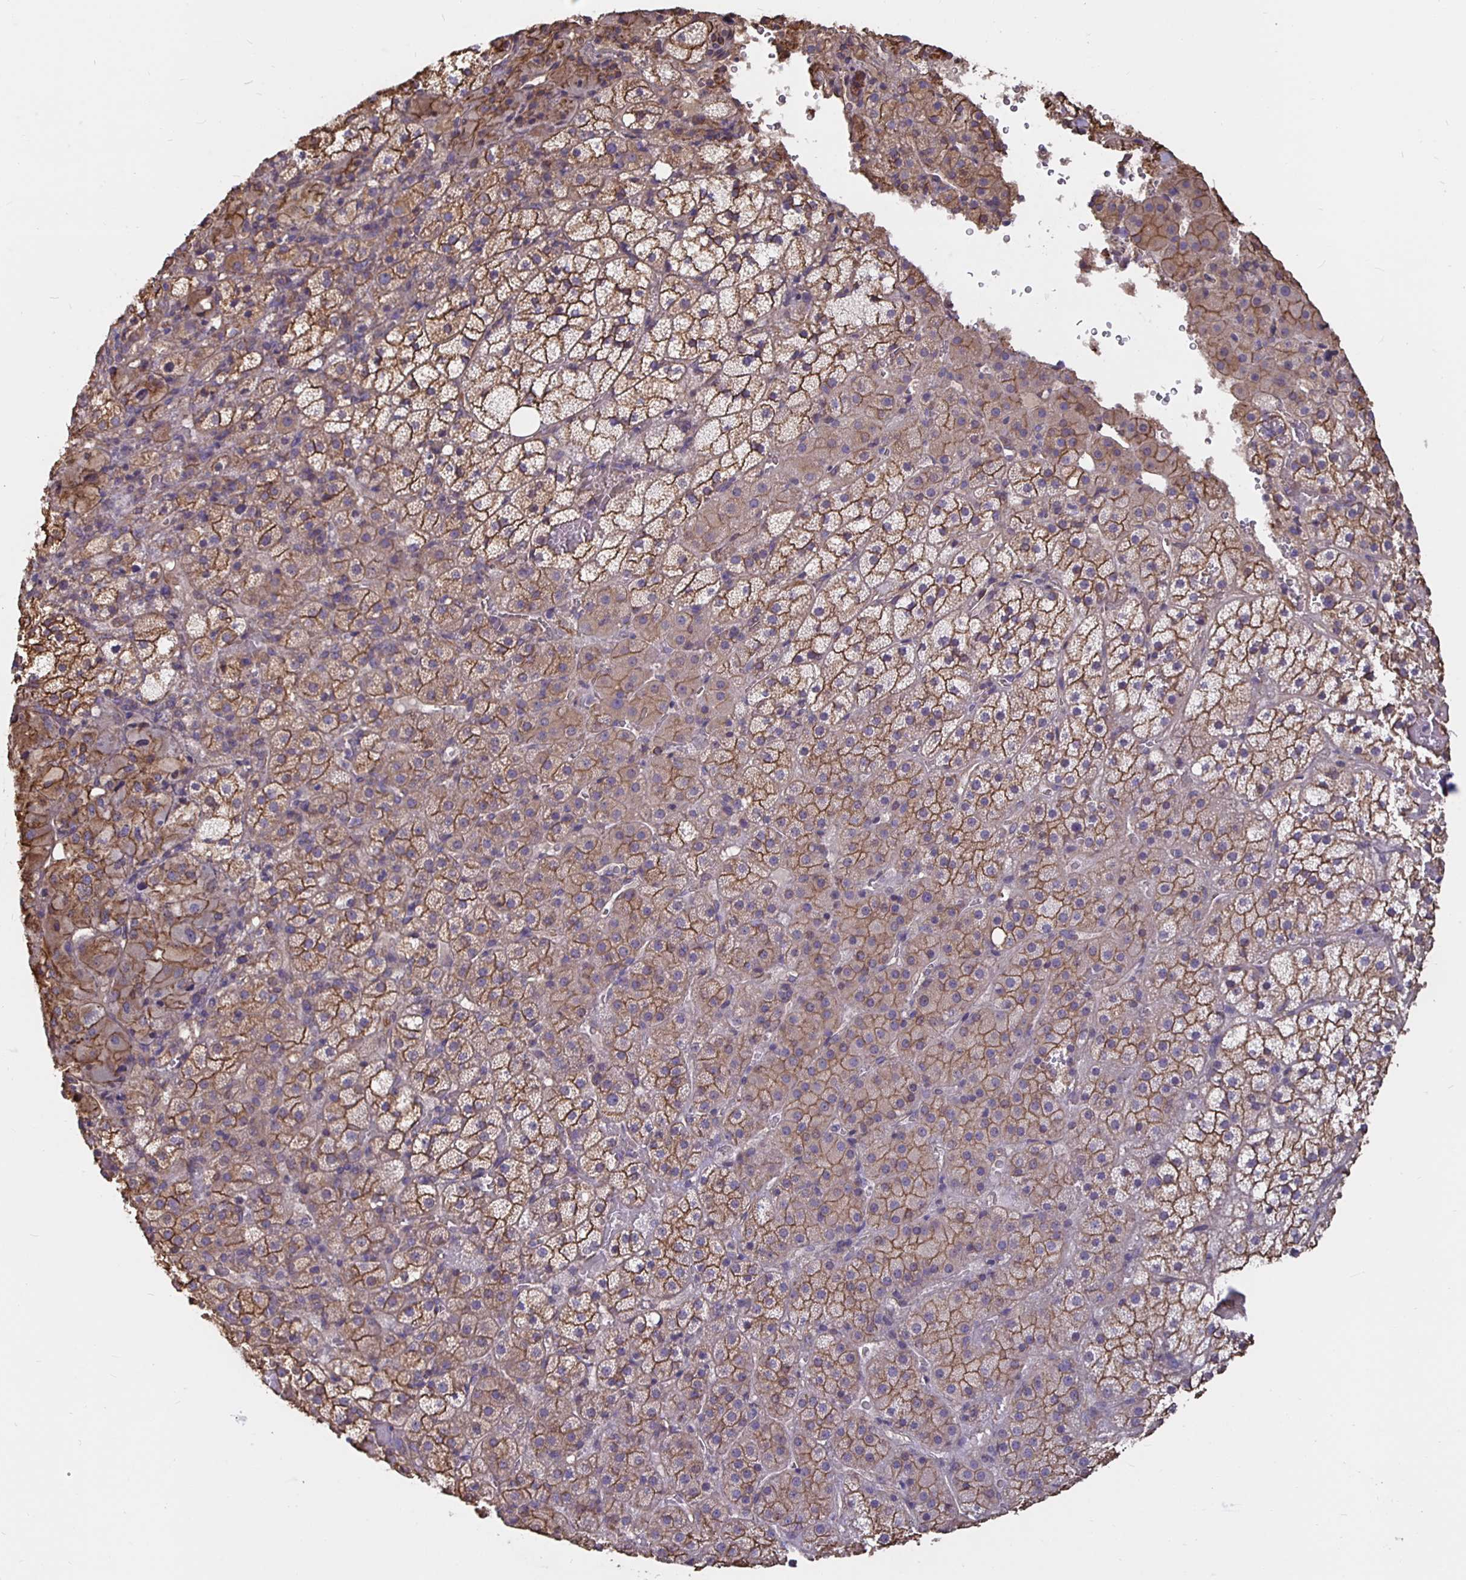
{"staining": {"intensity": "moderate", "quantity": ">75%", "location": "cytoplasmic/membranous"}, "tissue": "adrenal gland", "cell_type": "Glandular cells", "image_type": "normal", "snomed": [{"axis": "morphology", "description": "Normal tissue, NOS"}, {"axis": "topography", "description": "Adrenal gland"}], "caption": "Benign adrenal gland was stained to show a protein in brown. There is medium levels of moderate cytoplasmic/membranous positivity in about >75% of glandular cells.", "gene": "ARHGEF39", "patient": {"sex": "male", "age": 53}}